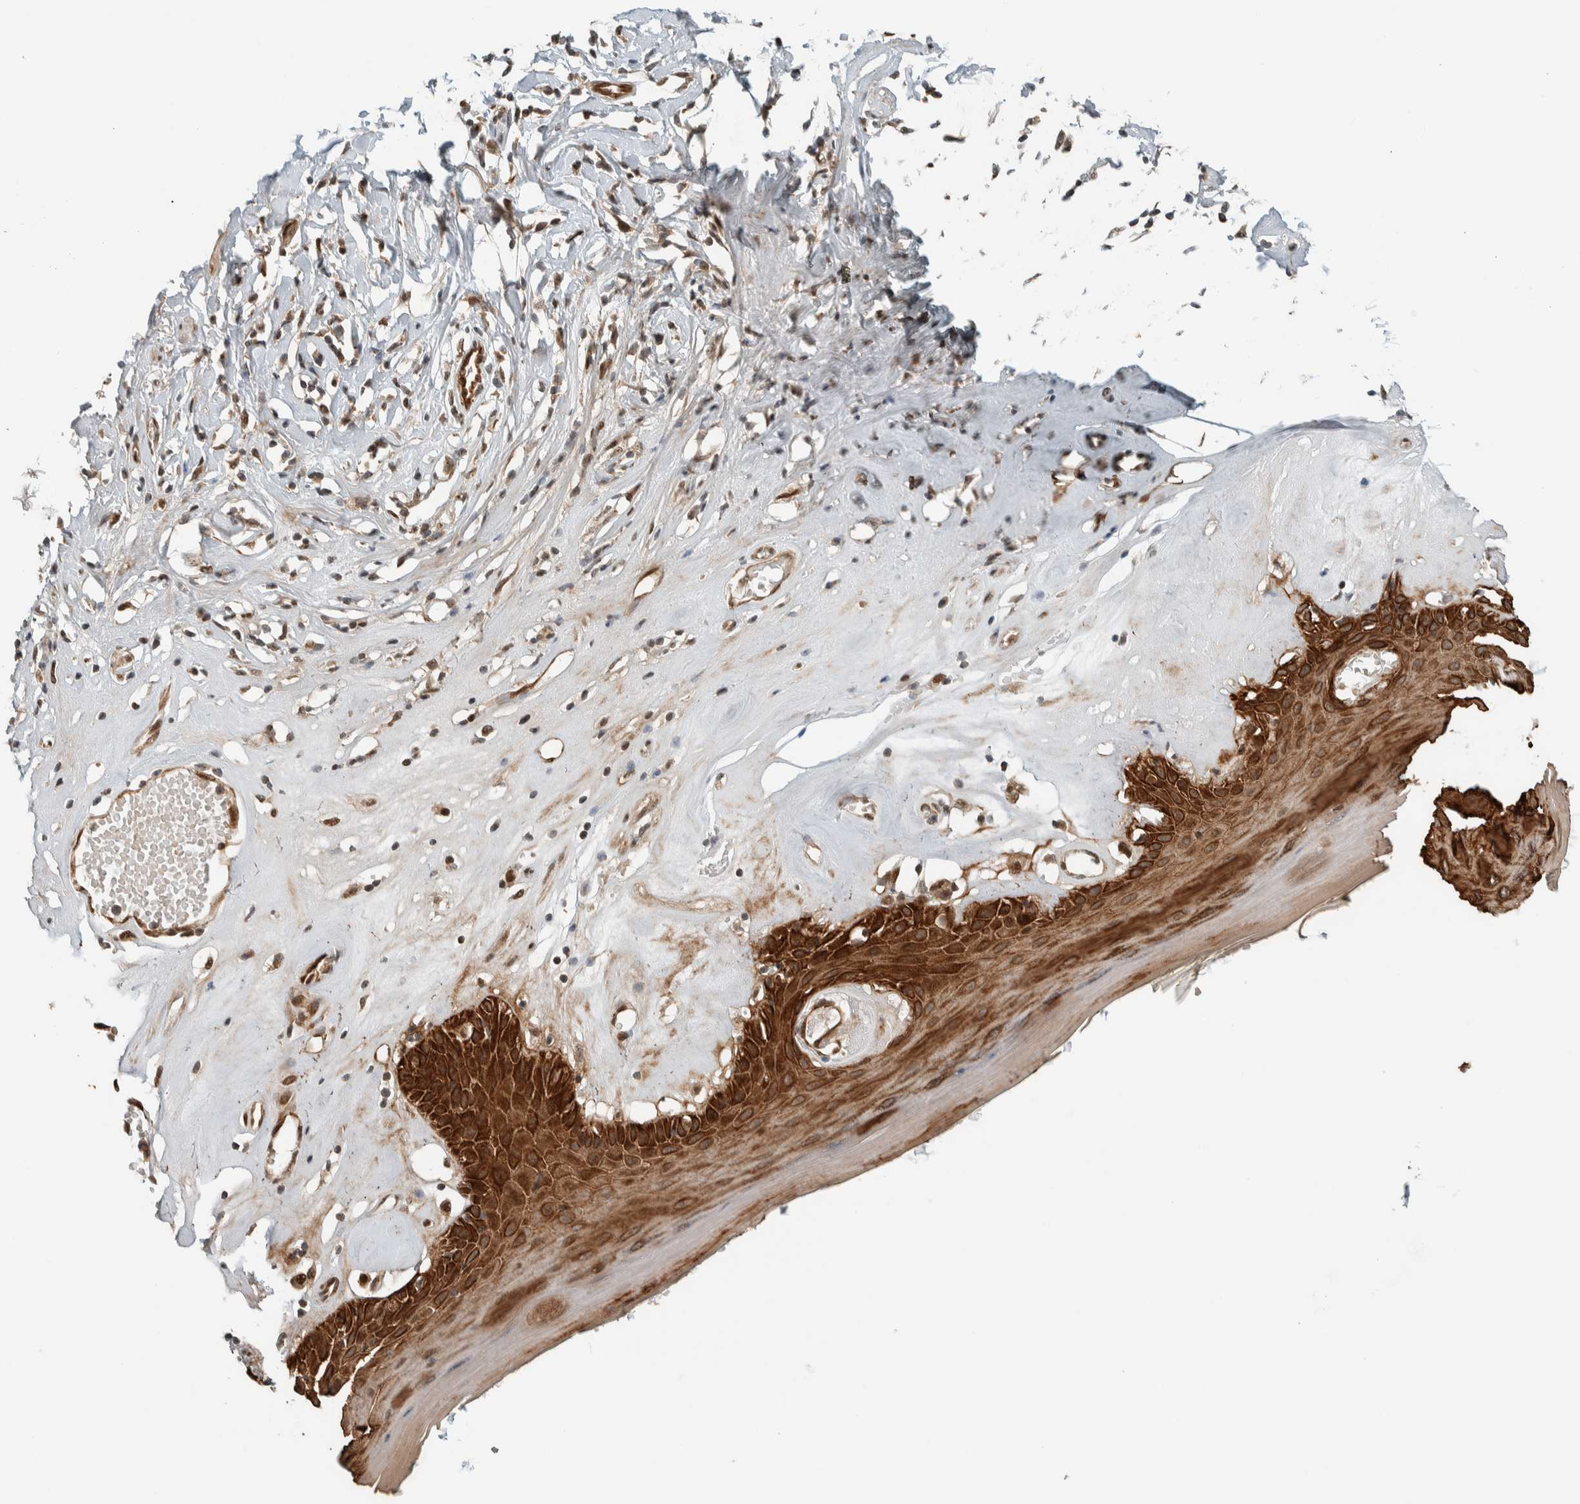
{"staining": {"intensity": "strong", "quantity": ">75%", "location": "cytoplasmic/membranous"}, "tissue": "skin", "cell_type": "Epidermal cells", "image_type": "normal", "snomed": [{"axis": "morphology", "description": "Normal tissue, NOS"}, {"axis": "morphology", "description": "Inflammation, NOS"}, {"axis": "topography", "description": "Vulva"}], "caption": "Immunohistochemical staining of normal human skin shows >75% levels of strong cytoplasmic/membranous protein staining in about >75% of epidermal cells. (DAB (3,3'-diaminobenzidine) IHC, brown staining for protein, blue staining for nuclei).", "gene": "STXBP4", "patient": {"sex": "female", "age": 84}}